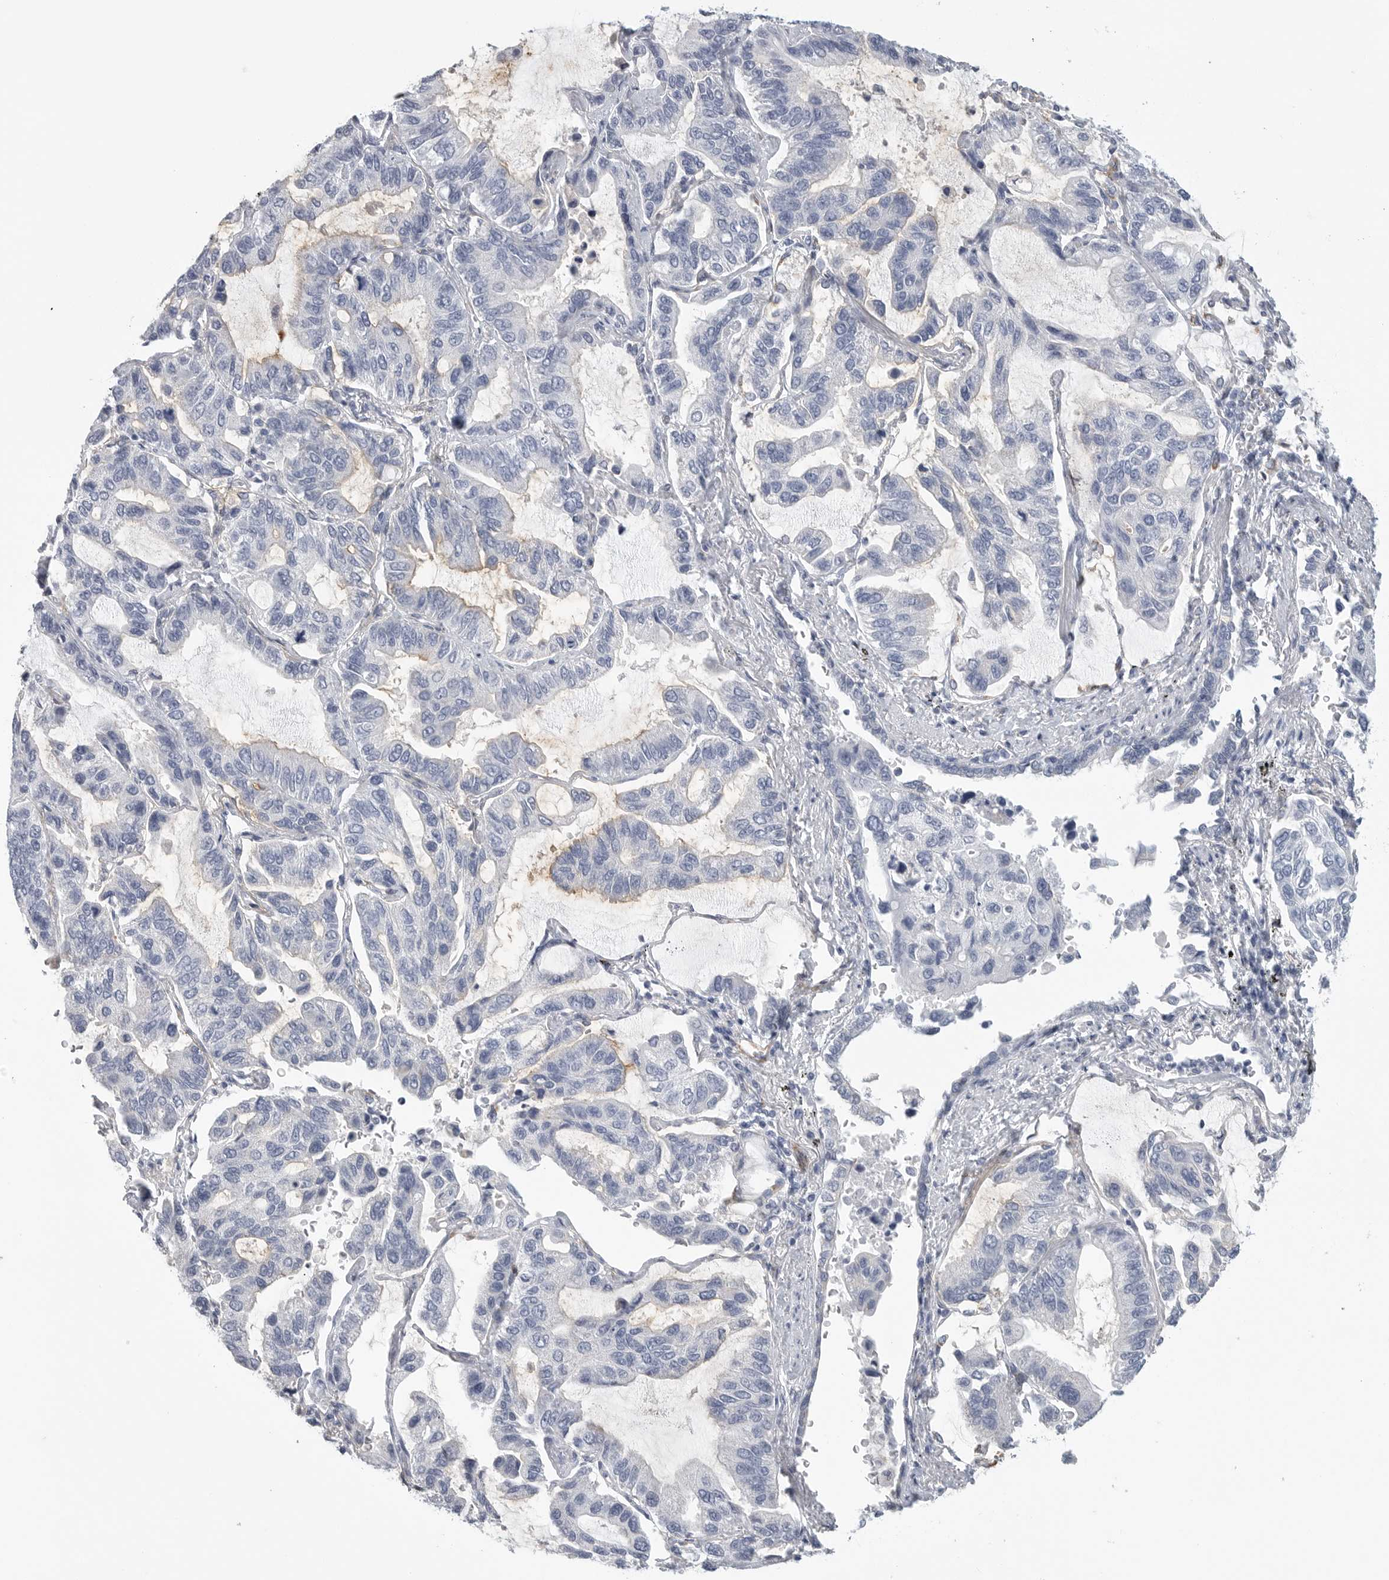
{"staining": {"intensity": "negative", "quantity": "none", "location": "none"}, "tissue": "lung cancer", "cell_type": "Tumor cells", "image_type": "cancer", "snomed": [{"axis": "morphology", "description": "Adenocarcinoma, NOS"}, {"axis": "topography", "description": "Lung"}], "caption": "A high-resolution image shows immunohistochemistry (IHC) staining of lung adenocarcinoma, which displays no significant positivity in tumor cells.", "gene": "TNR", "patient": {"sex": "male", "age": 64}}